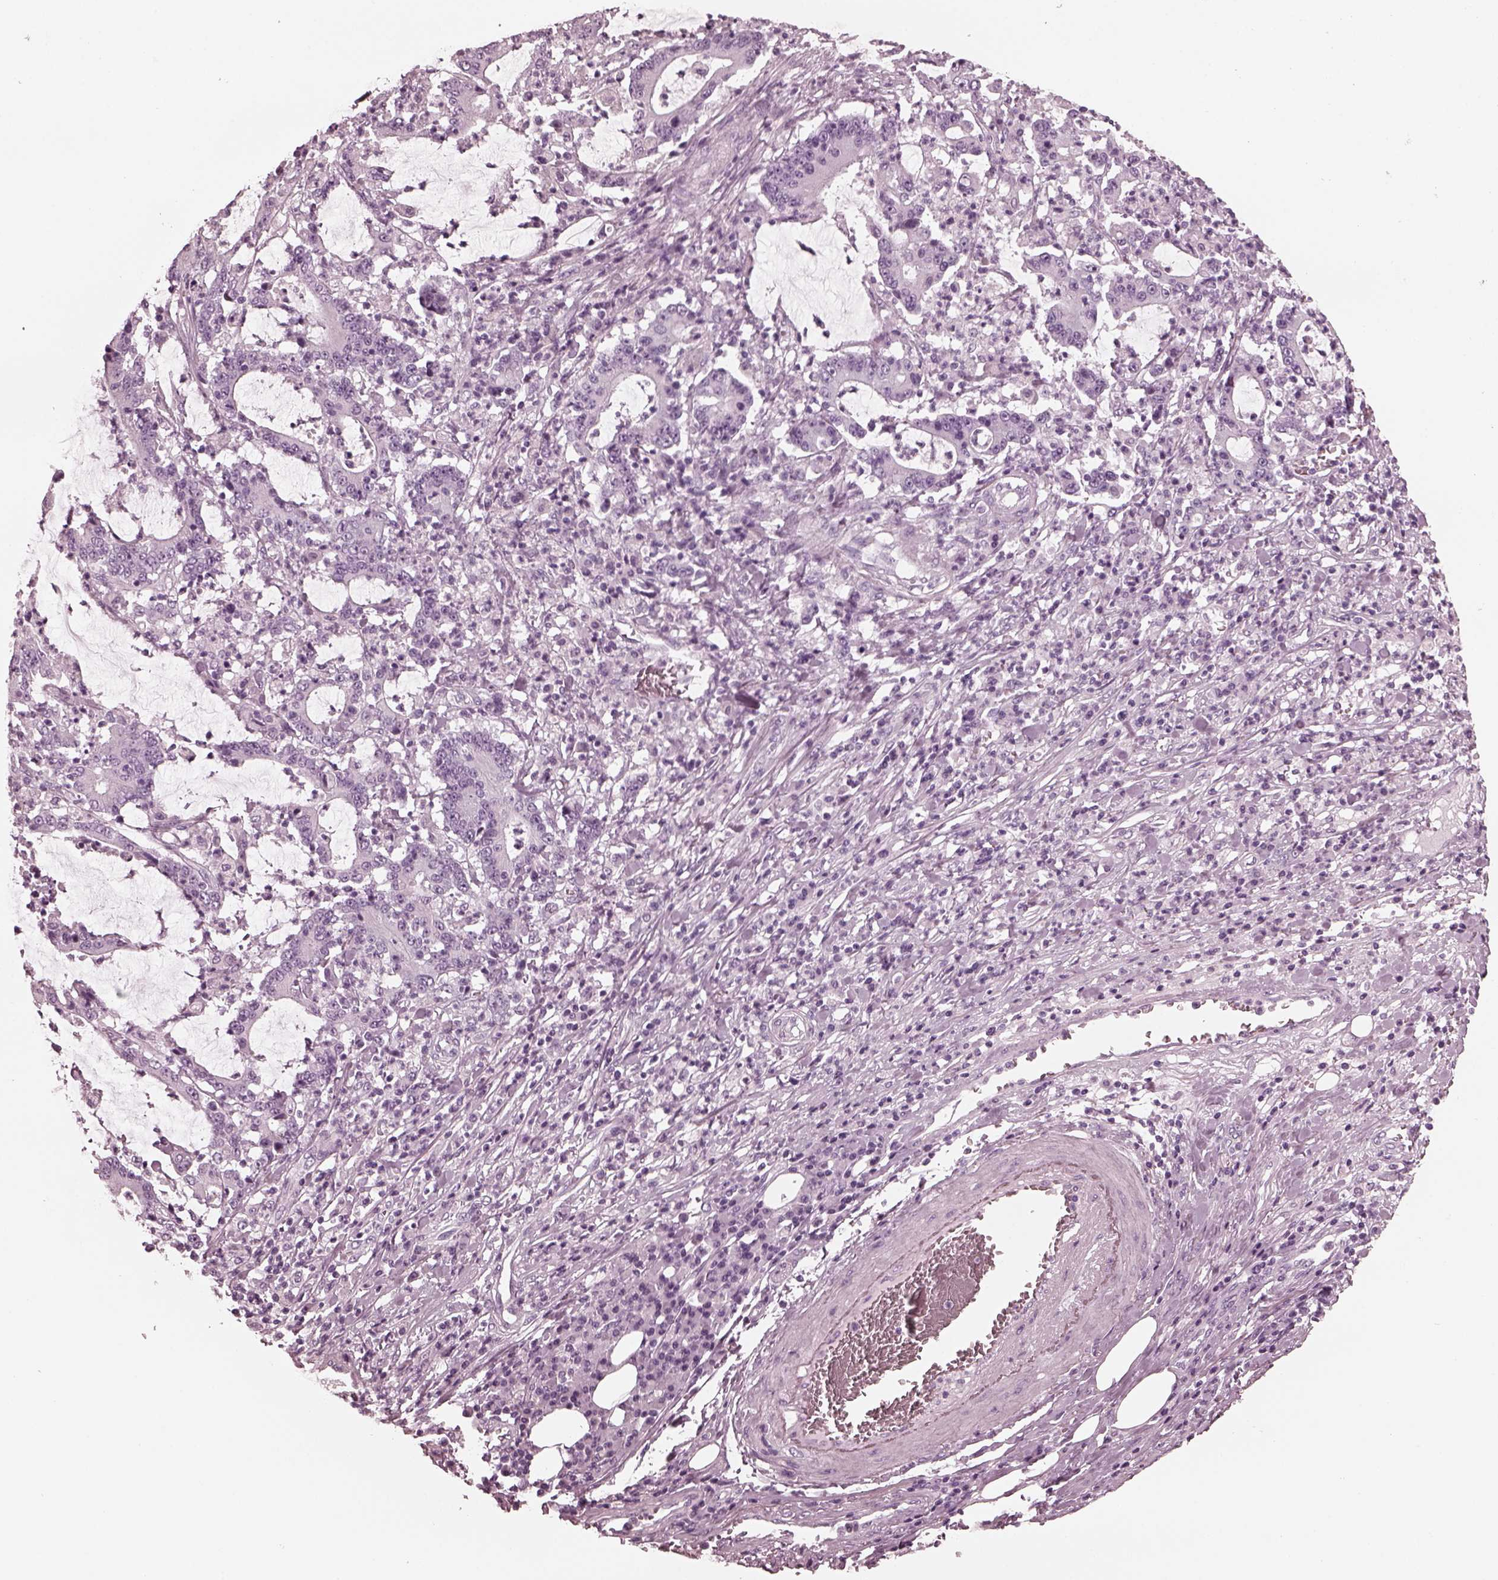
{"staining": {"intensity": "negative", "quantity": "none", "location": "none"}, "tissue": "stomach cancer", "cell_type": "Tumor cells", "image_type": "cancer", "snomed": [{"axis": "morphology", "description": "Adenocarcinoma, NOS"}, {"axis": "topography", "description": "Stomach, upper"}], "caption": "Stomach cancer (adenocarcinoma) stained for a protein using immunohistochemistry (IHC) demonstrates no expression tumor cells.", "gene": "GRM6", "patient": {"sex": "male", "age": 68}}